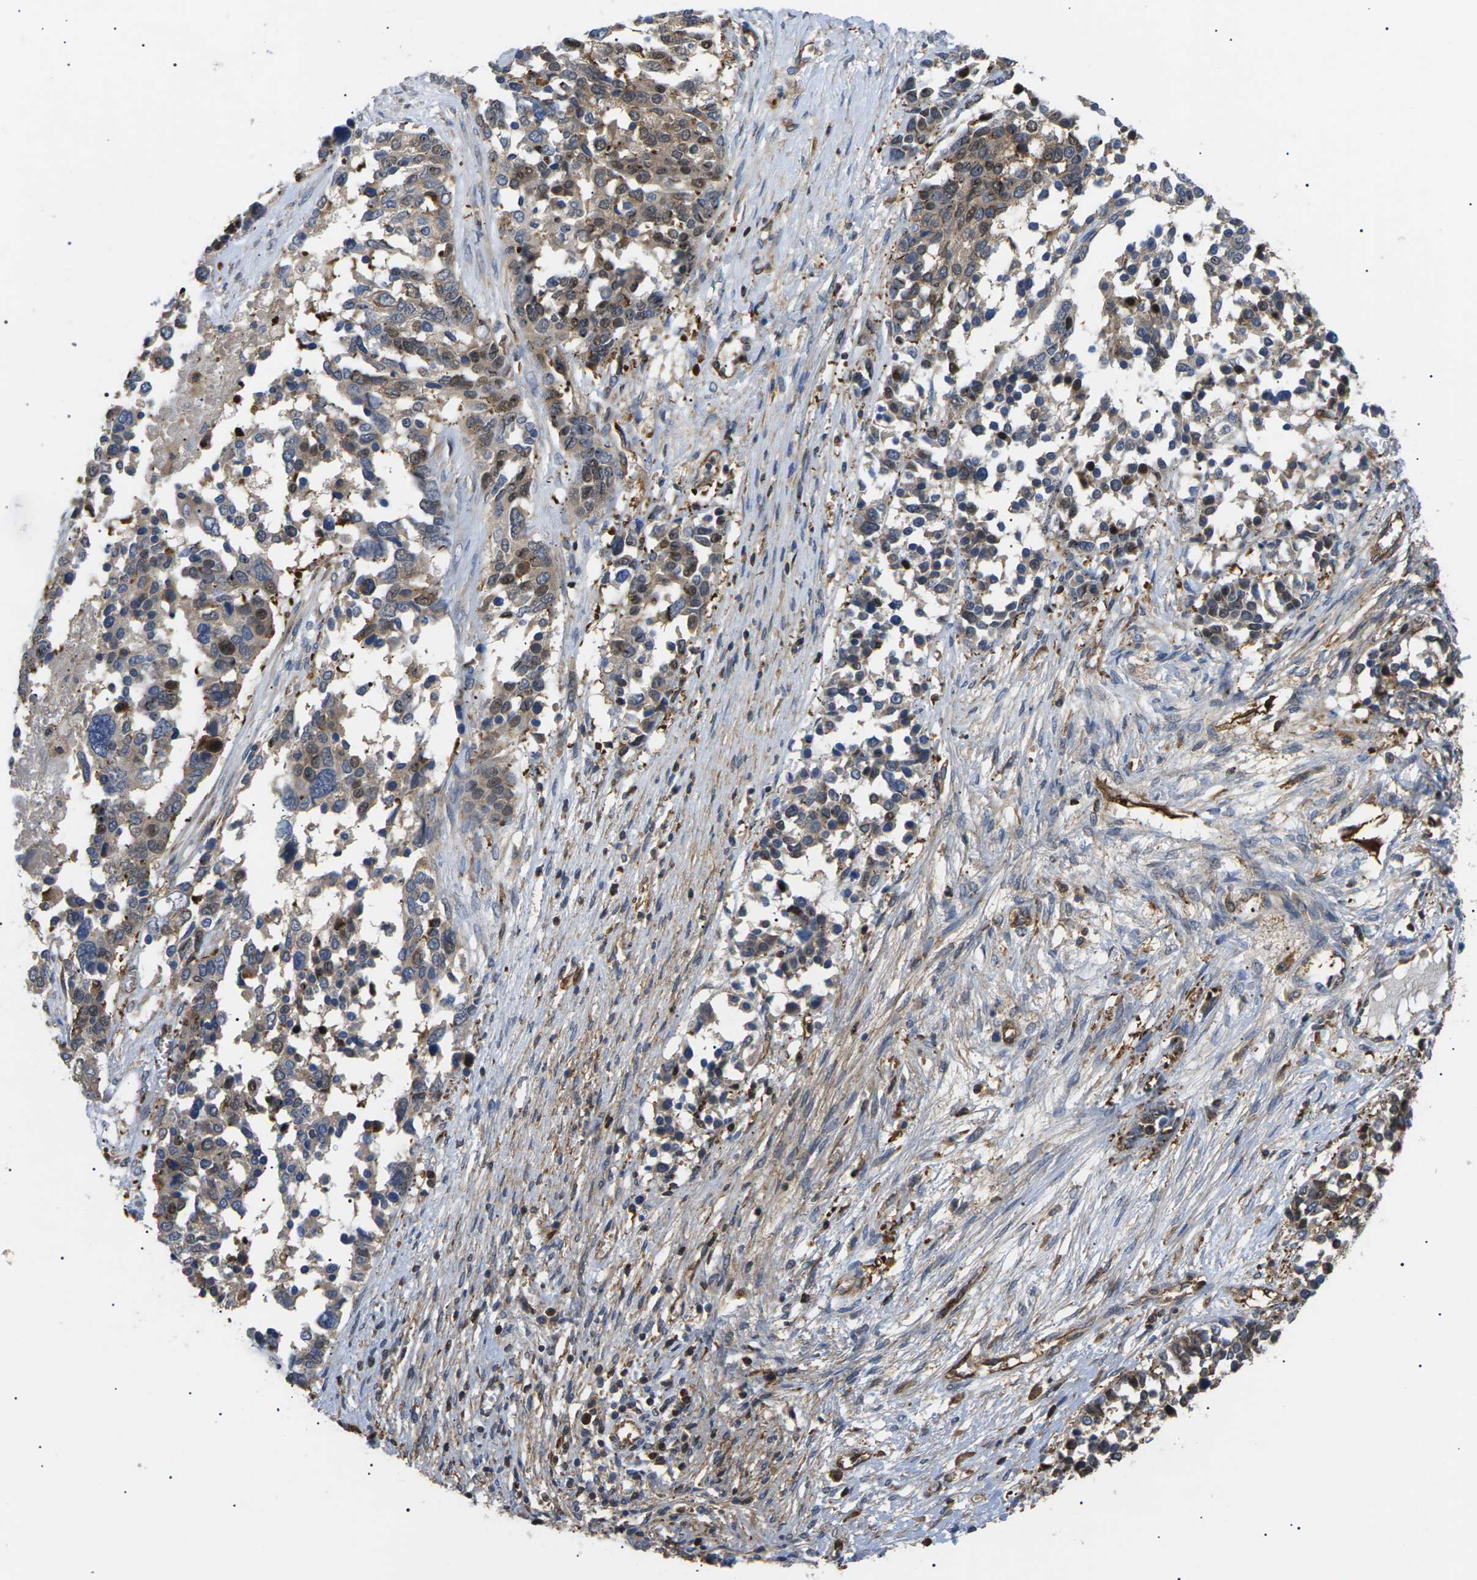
{"staining": {"intensity": "moderate", "quantity": ">75%", "location": "cytoplasmic/membranous,nuclear"}, "tissue": "ovarian cancer", "cell_type": "Tumor cells", "image_type": "cancer", "snomed": [{"axis": "morphology", "description": "Cystadenocarcinoma, serous, NOS"}, {"axis": "topography", "description": "Ovary"}], "caption": "Ovarian serous cystadenocarcinoma stained with a protein marker demonstrates moderate staining in tumor cells.", "gene": "TMTC4", "patient": {"sex": "female", "age": 44}}